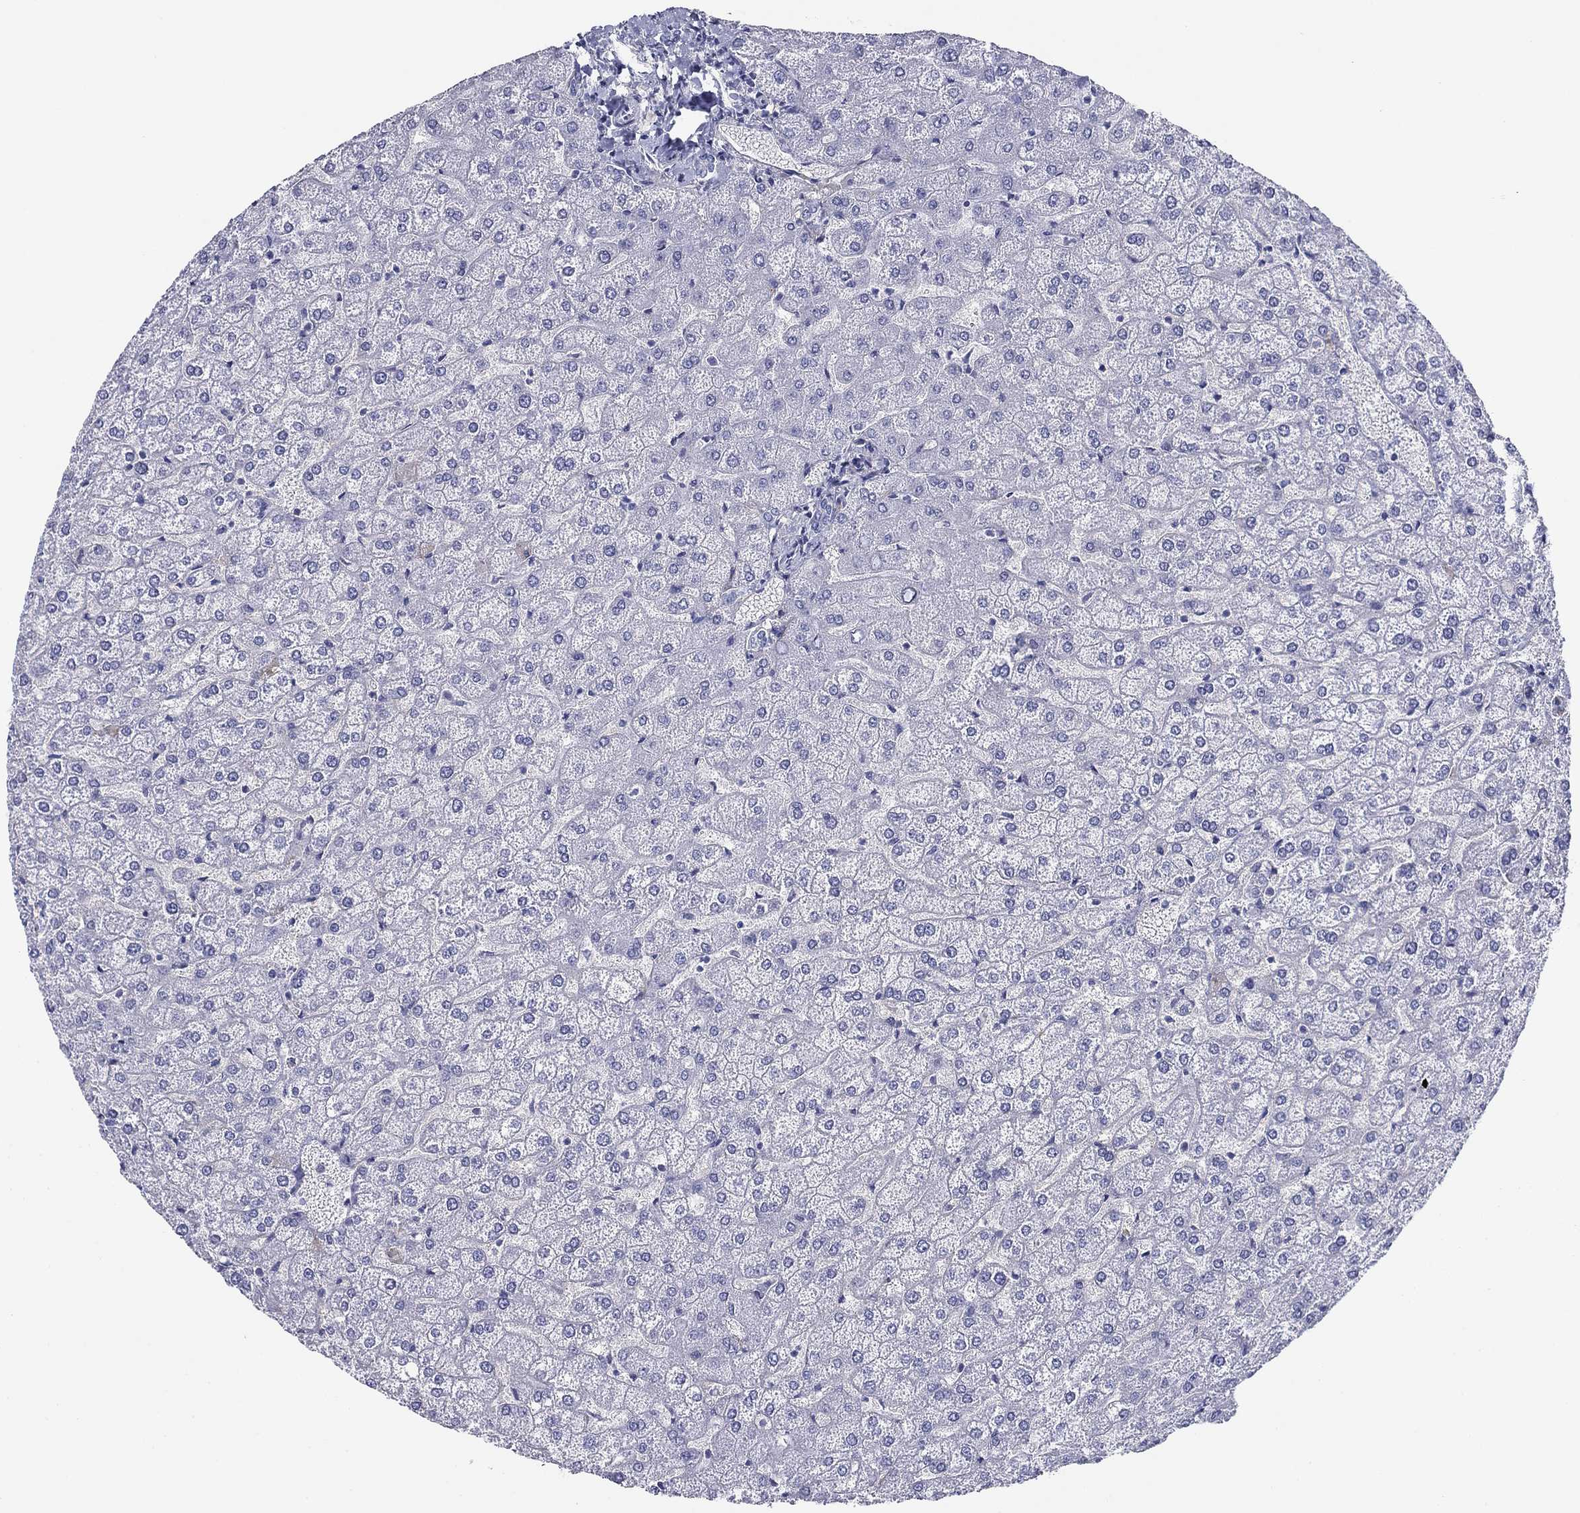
{"staining": {"intensity": "negative", "quantity": "none", "location": "none"}, "tissue": "liver", "cell_type": "Cholangiocytes", "image_type": "normal", "snomed": [{"axis": "morphology", "description": "Normal tissue, NOS"}, {"axis": "topography", "description": "Liver"}], "caption": "Immunohistochemical staining of normal human liver exhibits no significant expression in cholangiocytes.", "gene": "GPC1", "patient": {"sex": "female", "age": 32}}